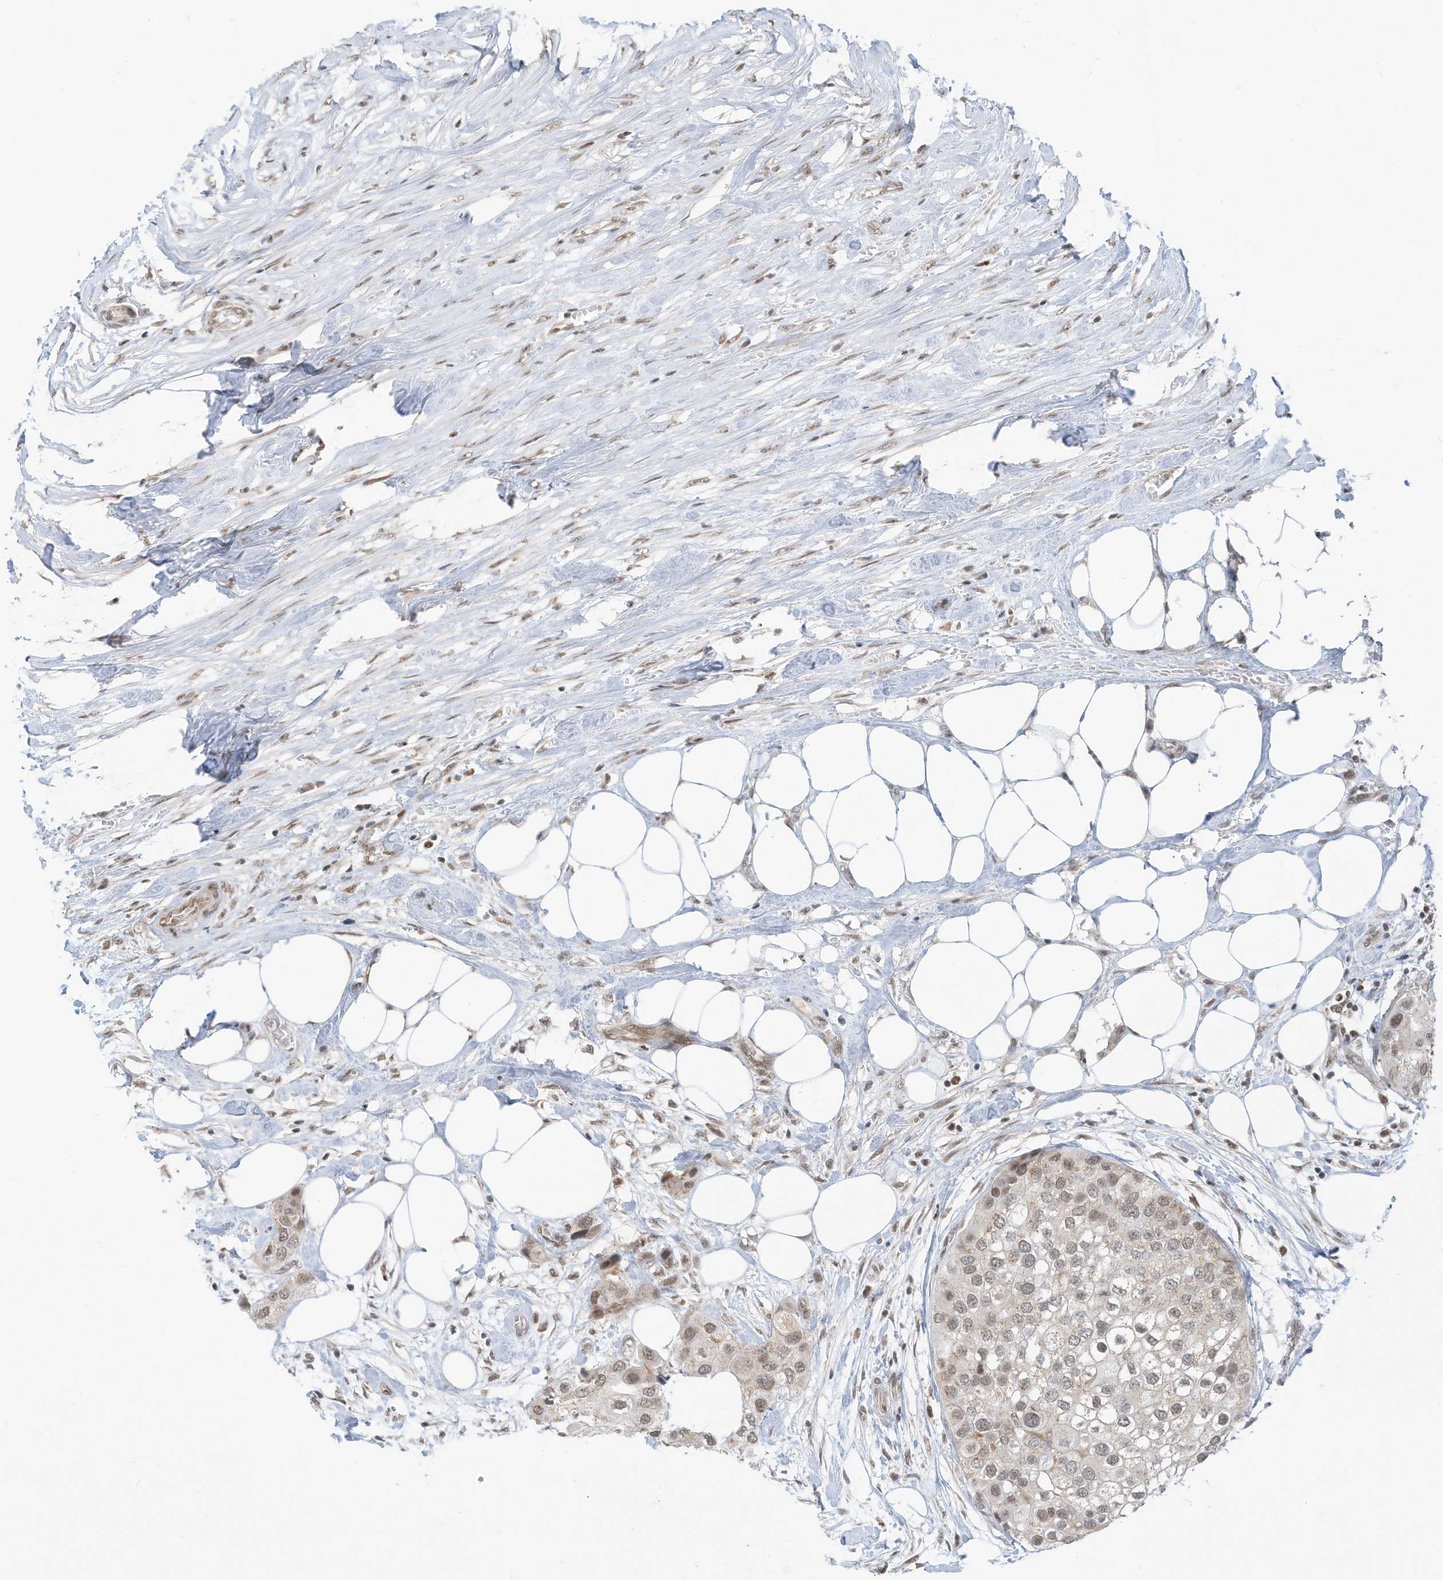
{"staining": {"intensity": "weak", "quantity": "<25%", "location": "nuclear"}, "tissue": "urothelial cancer", "cell_type": "Tumor cells", "image_type": "cancer", "snomed": [{"axis": "morphology", "description": "Urothelial carcinoma, High grade"}, {"axis": "topography", "description": "Urinary bladder"}], "caption": "Protein analysis of high-grade urothelial carcinoma demonstrates no significant staining in tumor cells. (DAB IHC, high magnification).", "gene": "AURKAIP1", "patient": {"sex": "male", "age": 64}}